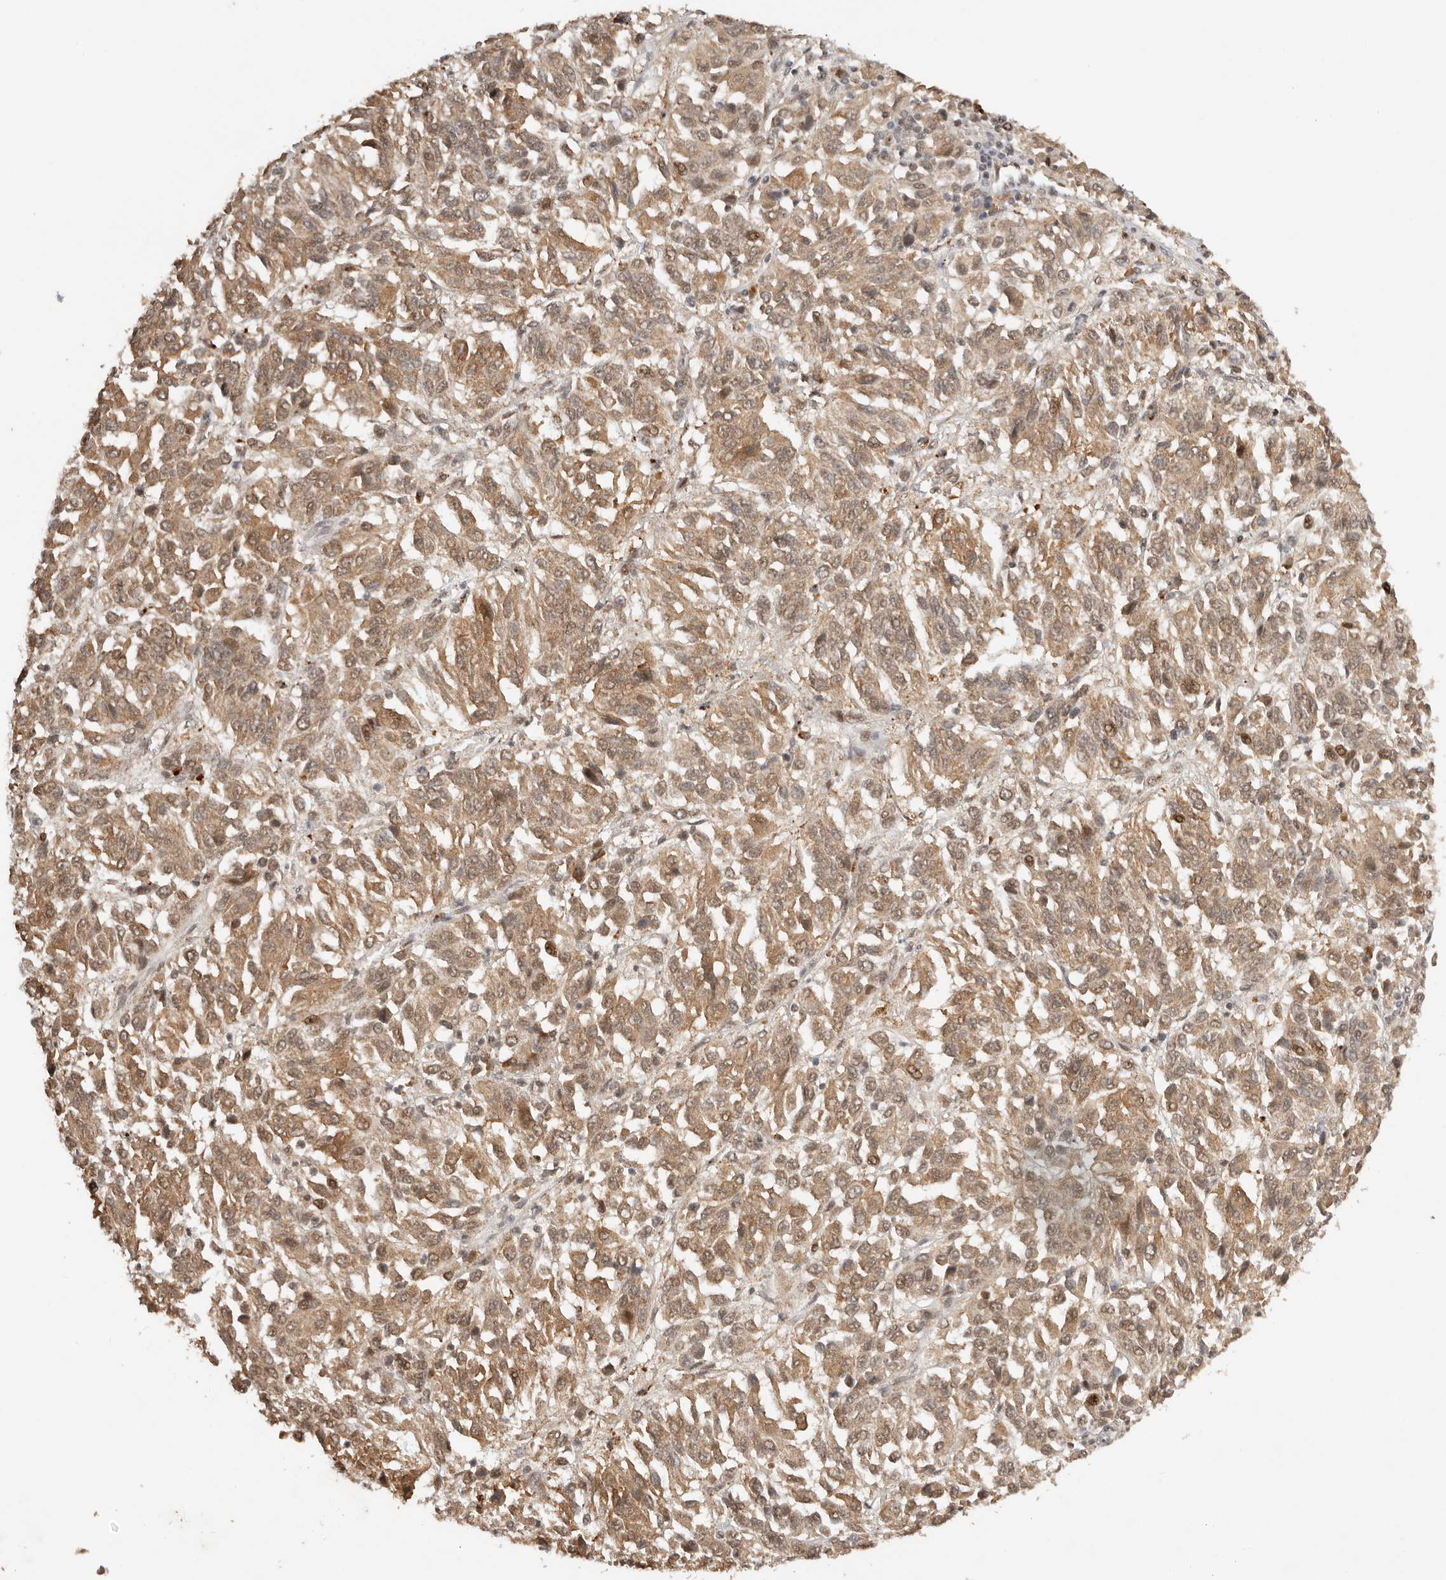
{"staining": {"intensity": "moderate", "quantity": ">75%", "location": "cytoplasmic/membranous,nuclear"}, "tissue": "melanoma", "cell_type": "Tumor cells", "image_type": "cancer", "snomed": [{"axis": "morphology", "description": "Malignant melanoma, Metastatic site"}, {"axis": "topography", "description": "Lung"}], "caption": "Protein positivity by IHC reveals moderate cytoplasmic/membranous and nuclear expression in approximately >75% of tumor cells in melanoma.", "gene": "SEC14L1", "patient": {"sex": "male", "age": 64}}